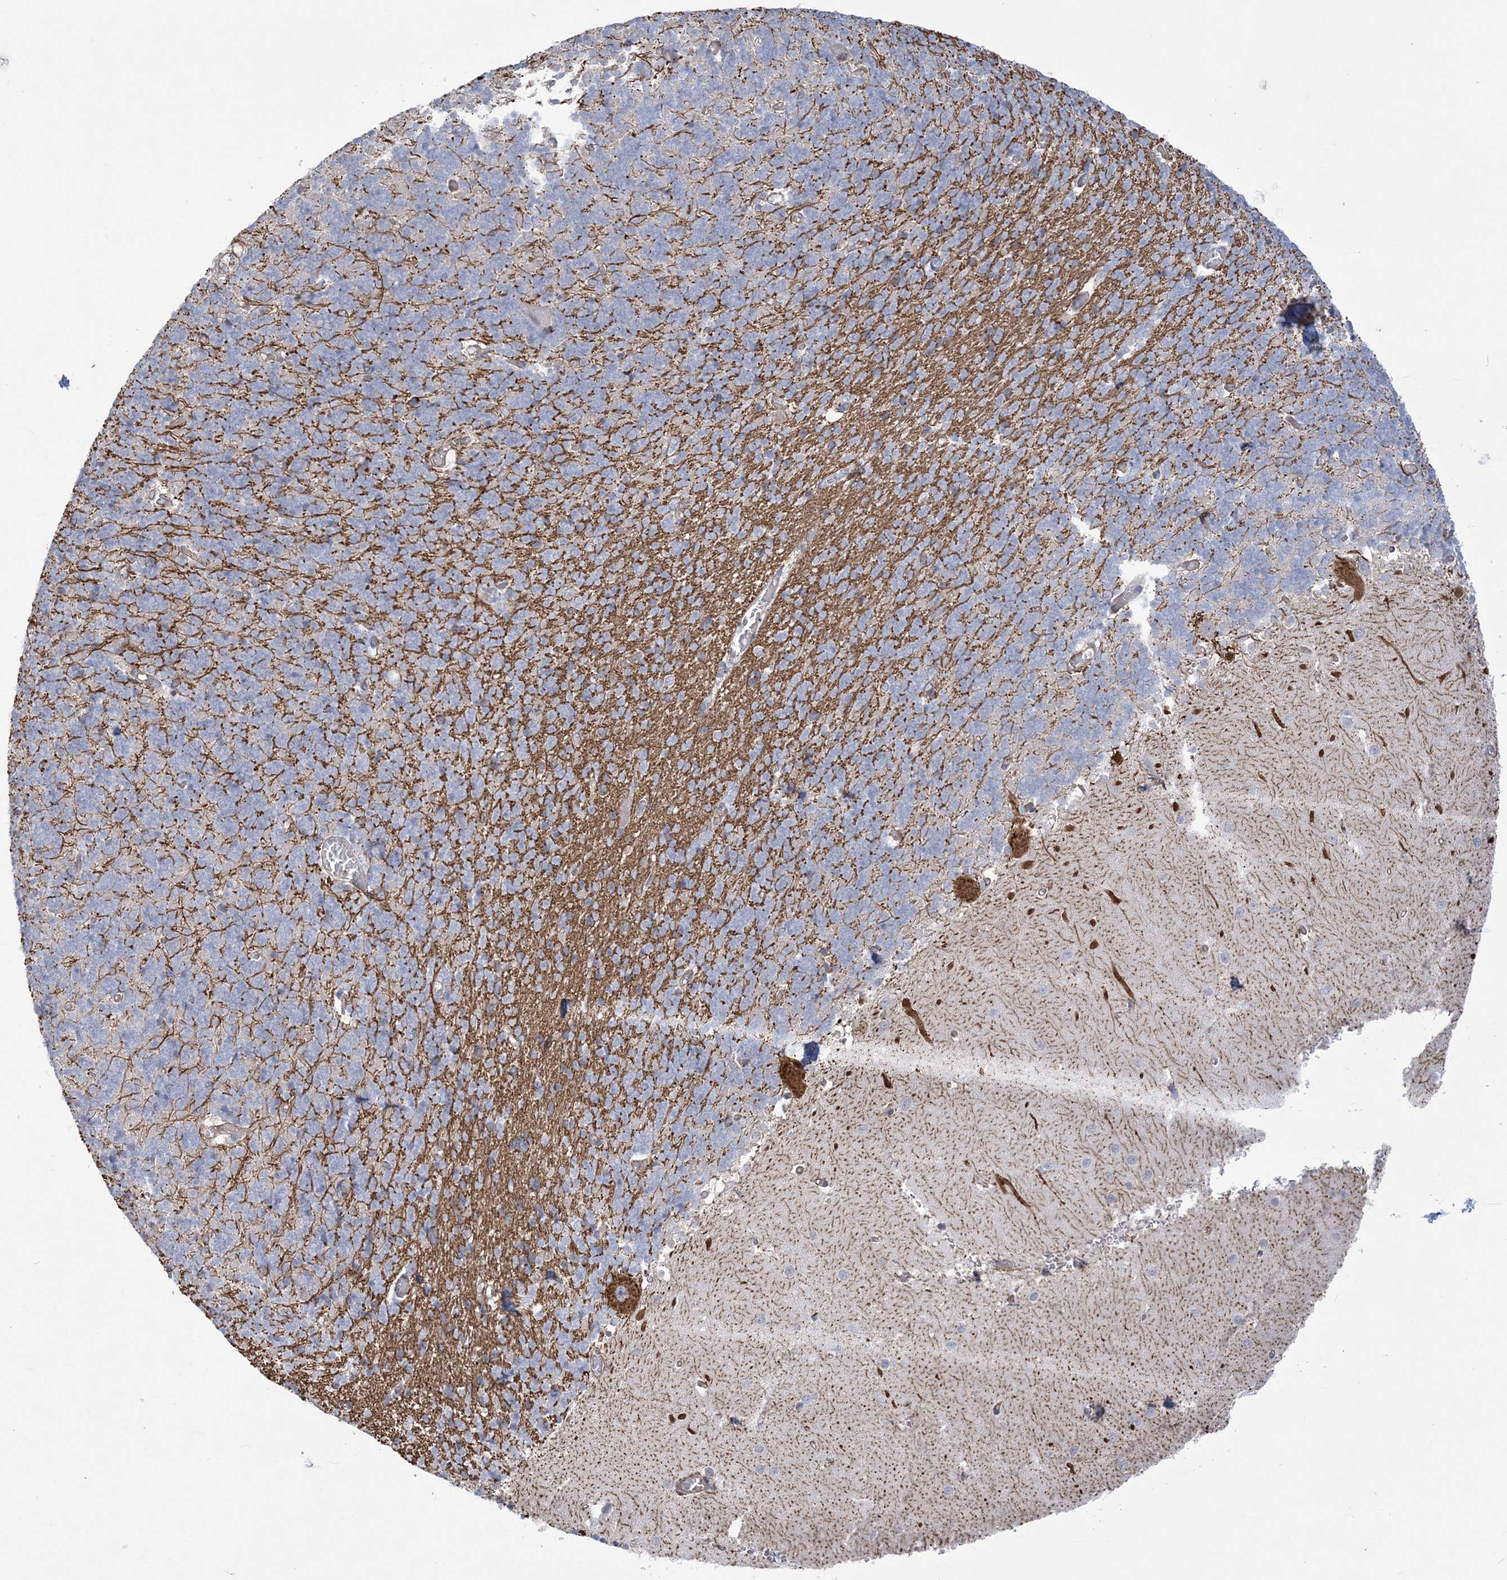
{"staining": {"intensity": "moderate", "quantity": "25%-75%", "location": "cytoplasmic/membranous"}, "tissue": "cerebellum", "cell_type": "Cells in granular layer", "image_type": "normal", "snomed": [{"axis": "morphology", "description": "Normal tissue, NOS"}, {"axis": "topography", "description": "Cerebellum"}], "caption": "Cerebellum stained with DAB (3,3'-diaminobenzidine) immunohistochemistry (IHC) displays medium levels of moderate cytoplasmic/membranous expression in about 25%-75% of cells in granular layer.", "gene": "ZNF821", "patient": {"sex": "male", "age": 37}}